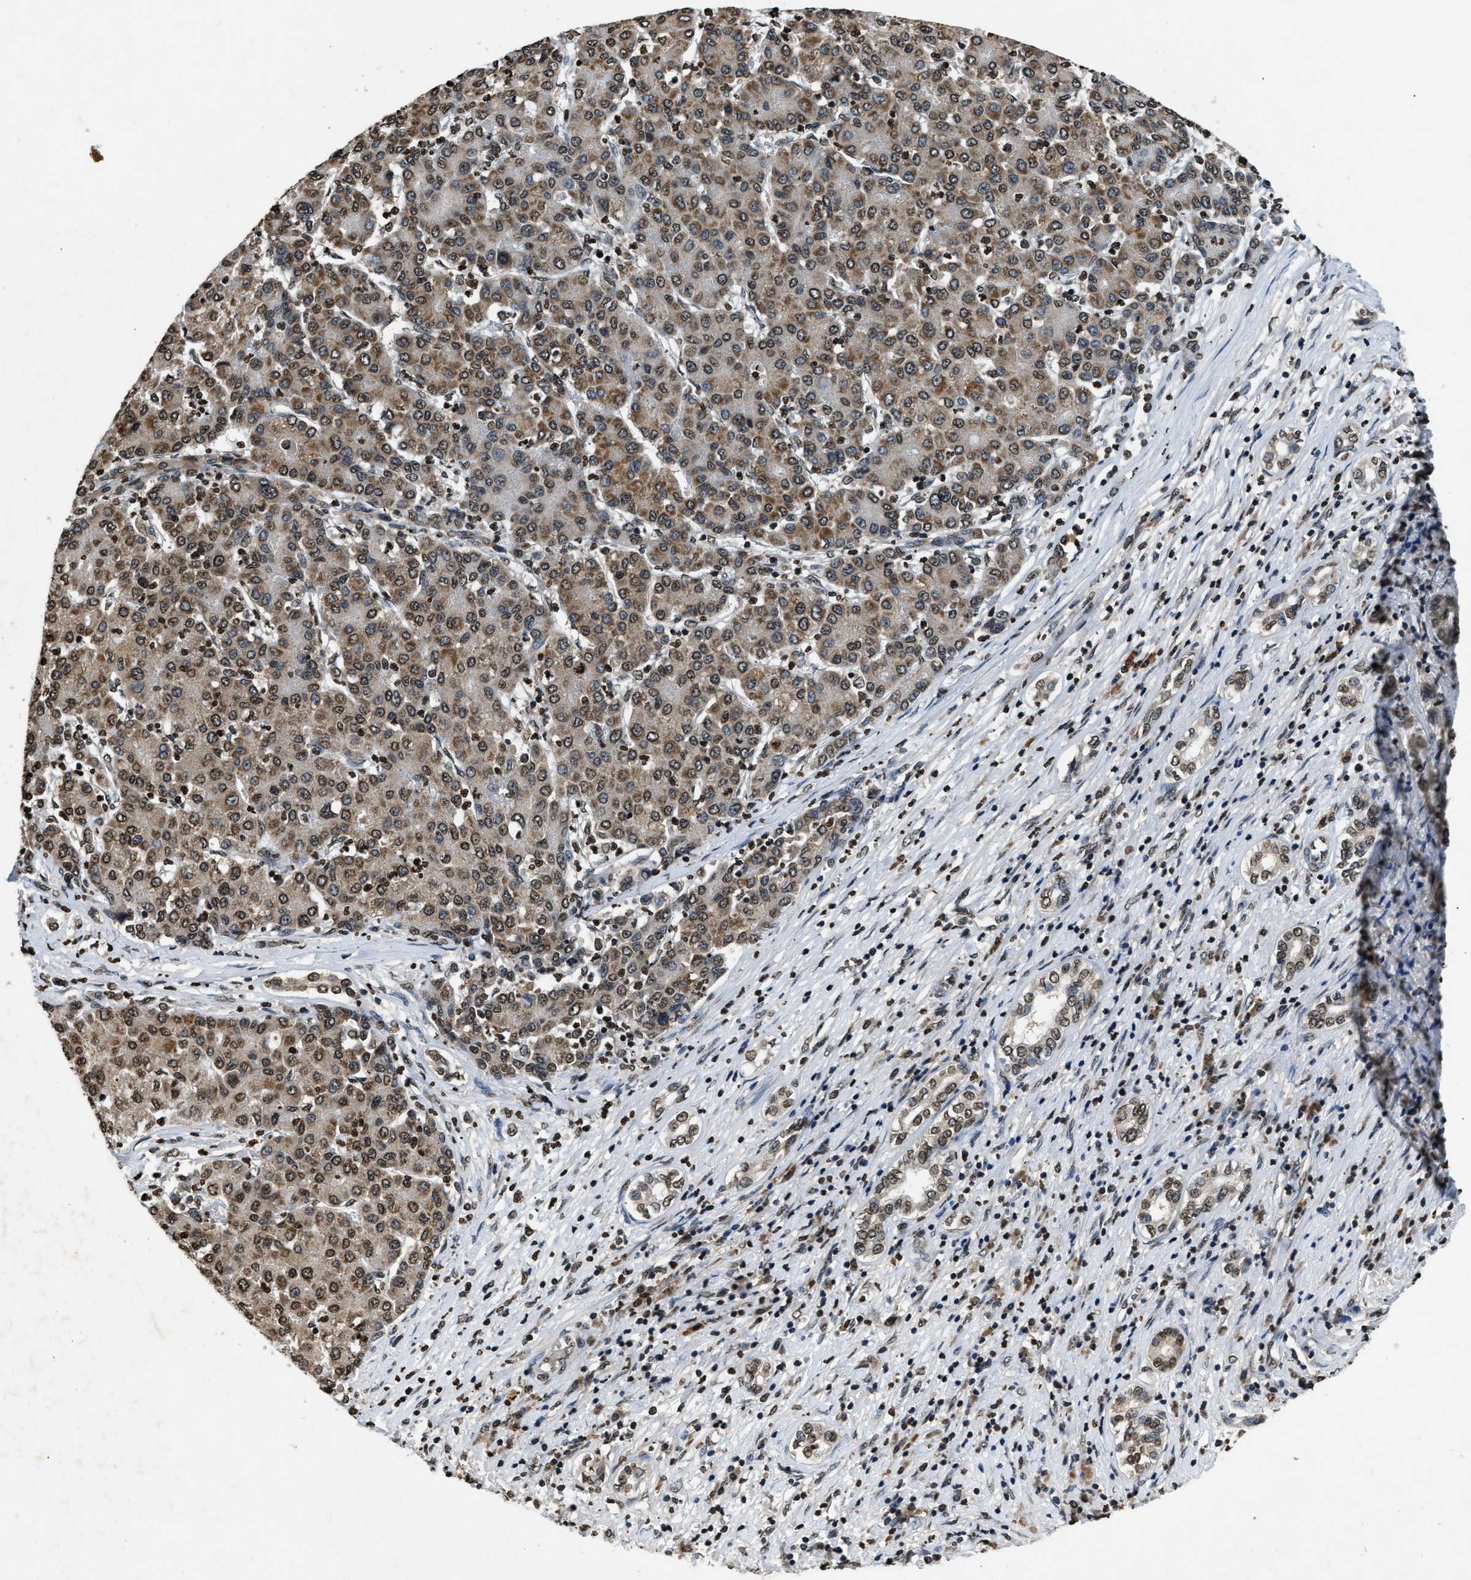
{"staining": {"intensity": "moderate", "quantity": ">75%", "location": "cytoplasmic/membranous,nuclear"}, "tissue": "liver cancer", "cell_type": "Tumor cells", "image_type": "cancer", "snomed": [{"axis": "morphology", "description": "Carcinoma, Hepatocellular, NOS"}, {"axis": "topography", "description": "Liver"}], "caption": "Tumor cells show medium levels of moderate cytoplasmic/membranous and nuclear staining in approximately >75% of cells in human liver cancer. Nuclei are stained in blue.", "gene": "DNASE1L3", "patient": {"sex": "male", "age": 65}}